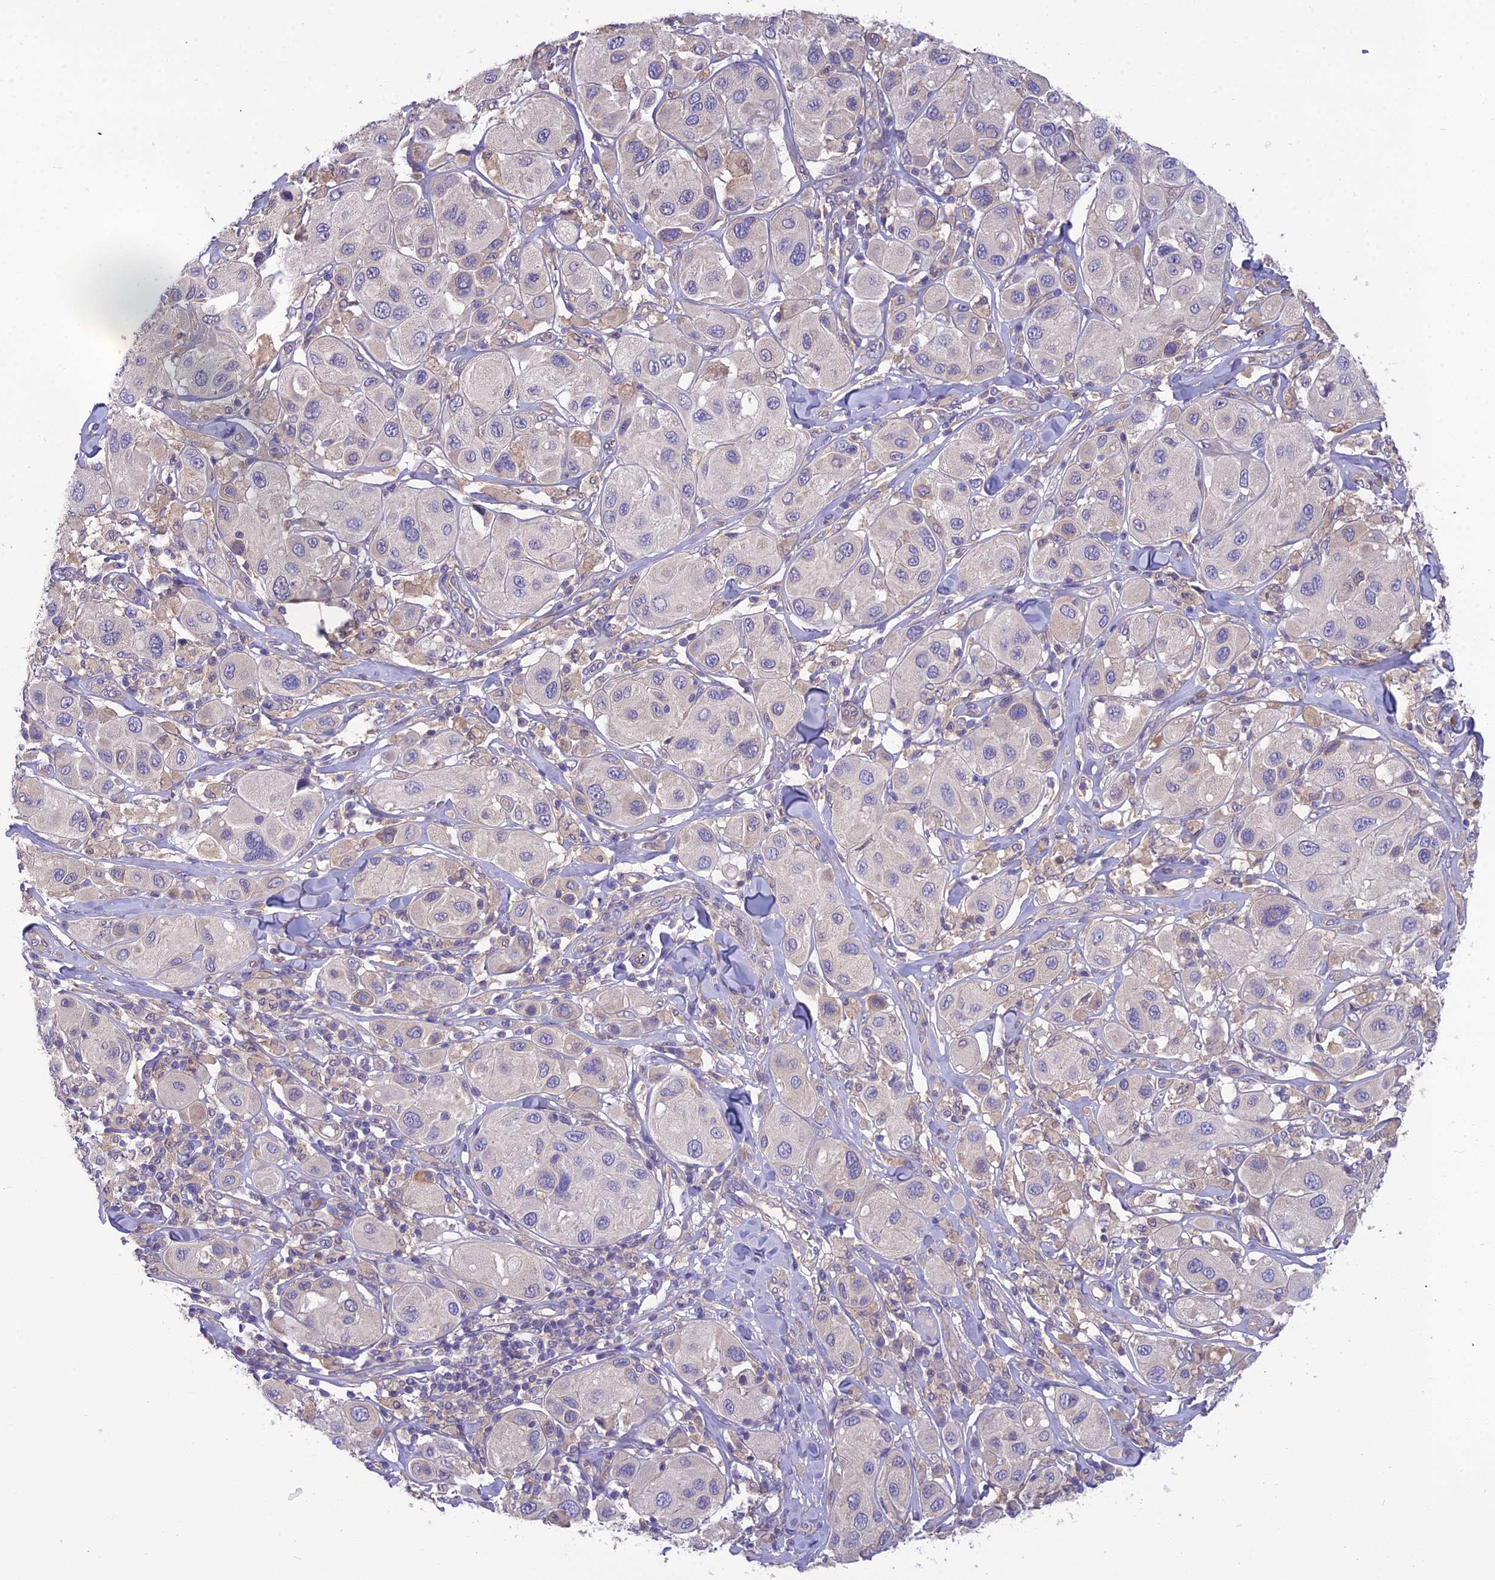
{"staining": {"intensity": "negative", "quantity": "none", "location": "none"}, "tissue": "melanoma", "cell_type": "Tumor cells", "image_type": "cancer", "snomed": [{"axis": "morphology", "description": "Malignant melanoma, Metastatic site"}, {"axis": "topography", "description": "Skin"}], "caption": "Immunohistochemical staining of human melanoma demonstrates no significant staining in tumor cells.", "gene": "MVD", "patient": {"sex": "male", "age": 41}}